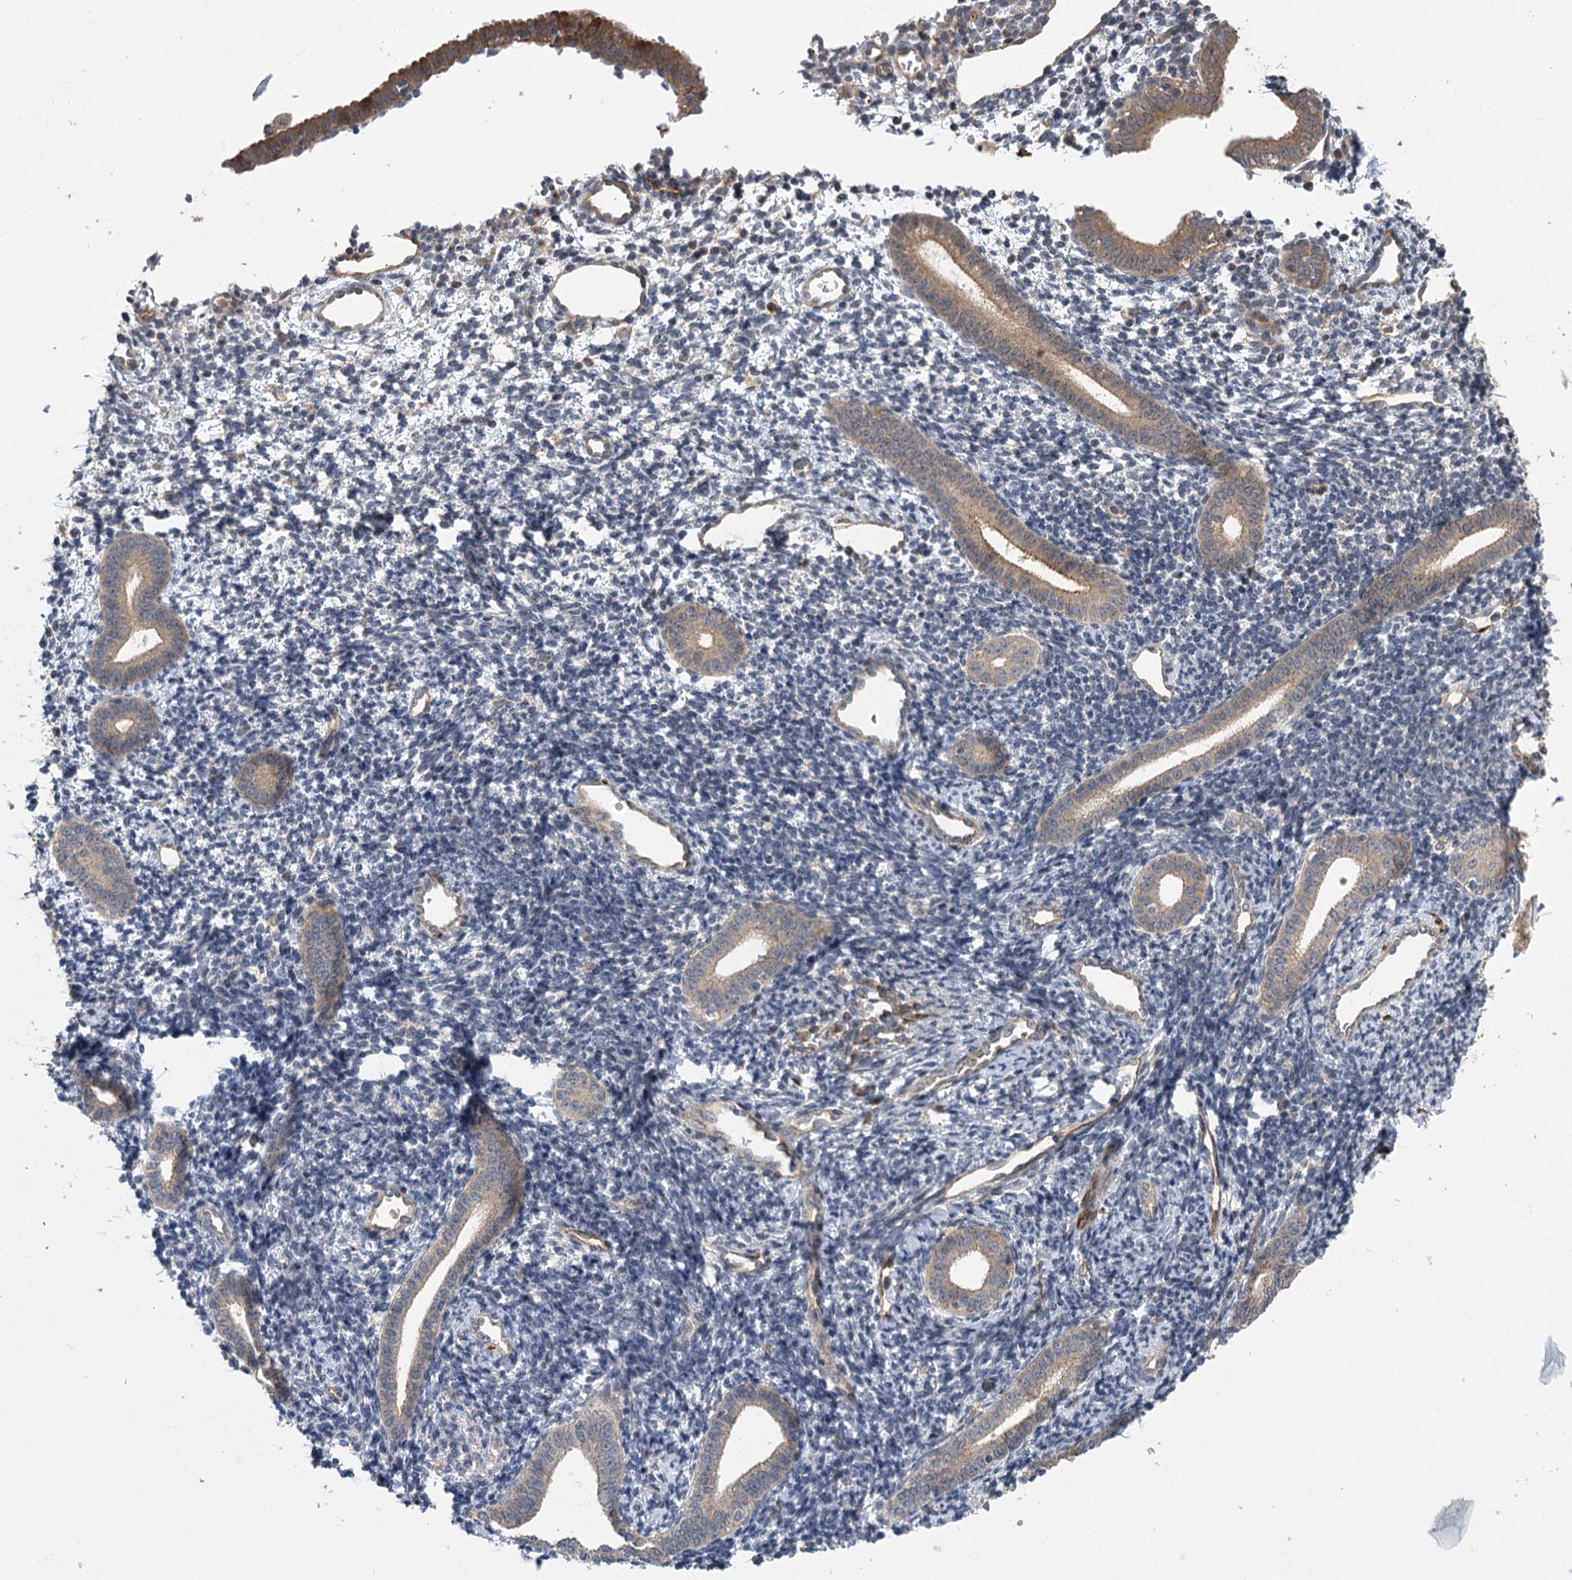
{"staining": {"intensity": "negative", "quantity": "none", "location": "none"}, "tissue": "endometrium", "cell_type": "Cells in endometrial stroma", "image_type": "normal", "snomed": [{"axis": "morphology", "description": "Normal tissue, NOS"}, {"axis": "topography", "description": "Endometrium"}], "caption": "Immunohistochemical staining of normal endometrium demonstrates no significant expression in cells in endometrial stroma.", "gene": "KCNN2", "patient": {"sex": "female", "age": 56}}